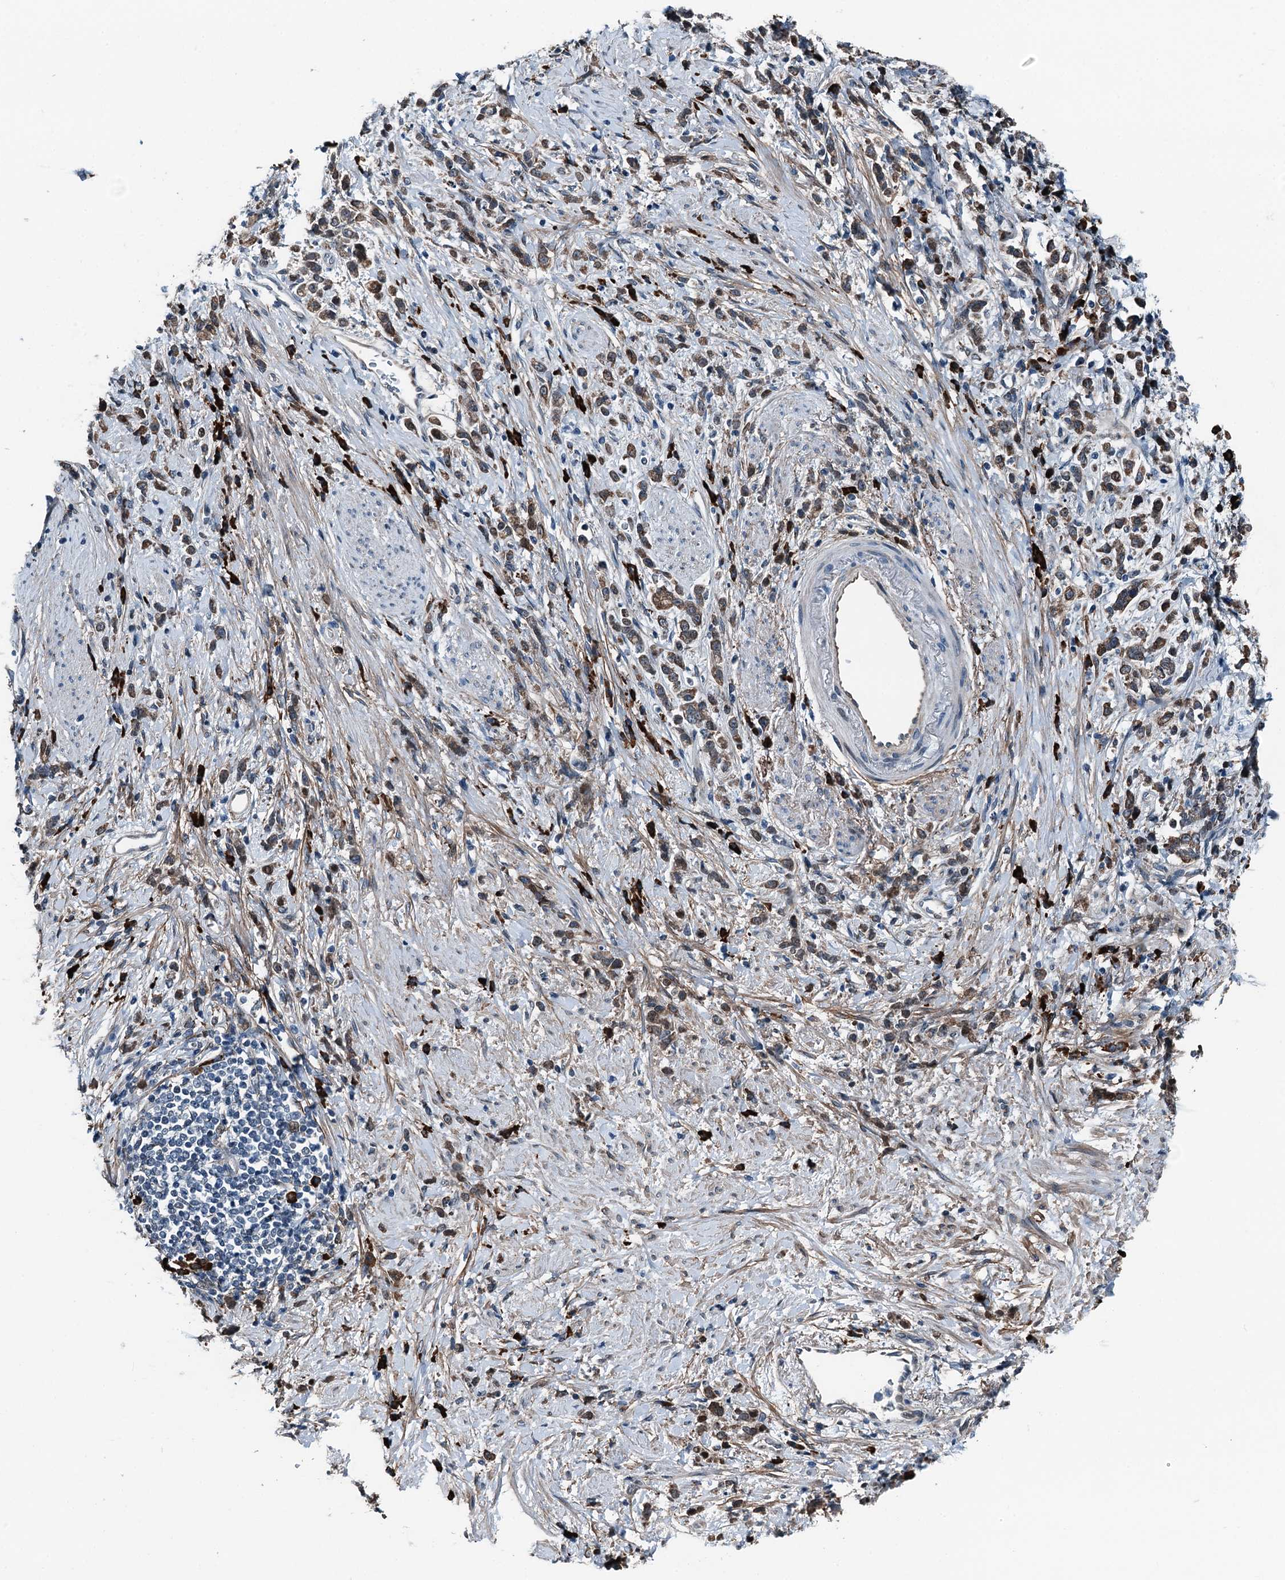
{"staining": {"intensity": "weak", "quantity": ">75%", "location": "cytoplasmic/membranous"}, "tissue": "stomach cancer", "cell_type": "Tumor cells", "image_type": "cancer", "snomed": [{"axis": "morphology", "description": "Adenocarcinoma, NOS"}, {"axis": "topography", "description": "Stomach"}], "caption": "A histopathology image showing weak cytoplasmic/membranous positivity in about >75% of tumor cells in adenocarcinoma (stomach), as visualized by brown immunohistochemical staining.", "gene": "TAMALIN", "patient": {"sex": "female", "age": 60}}